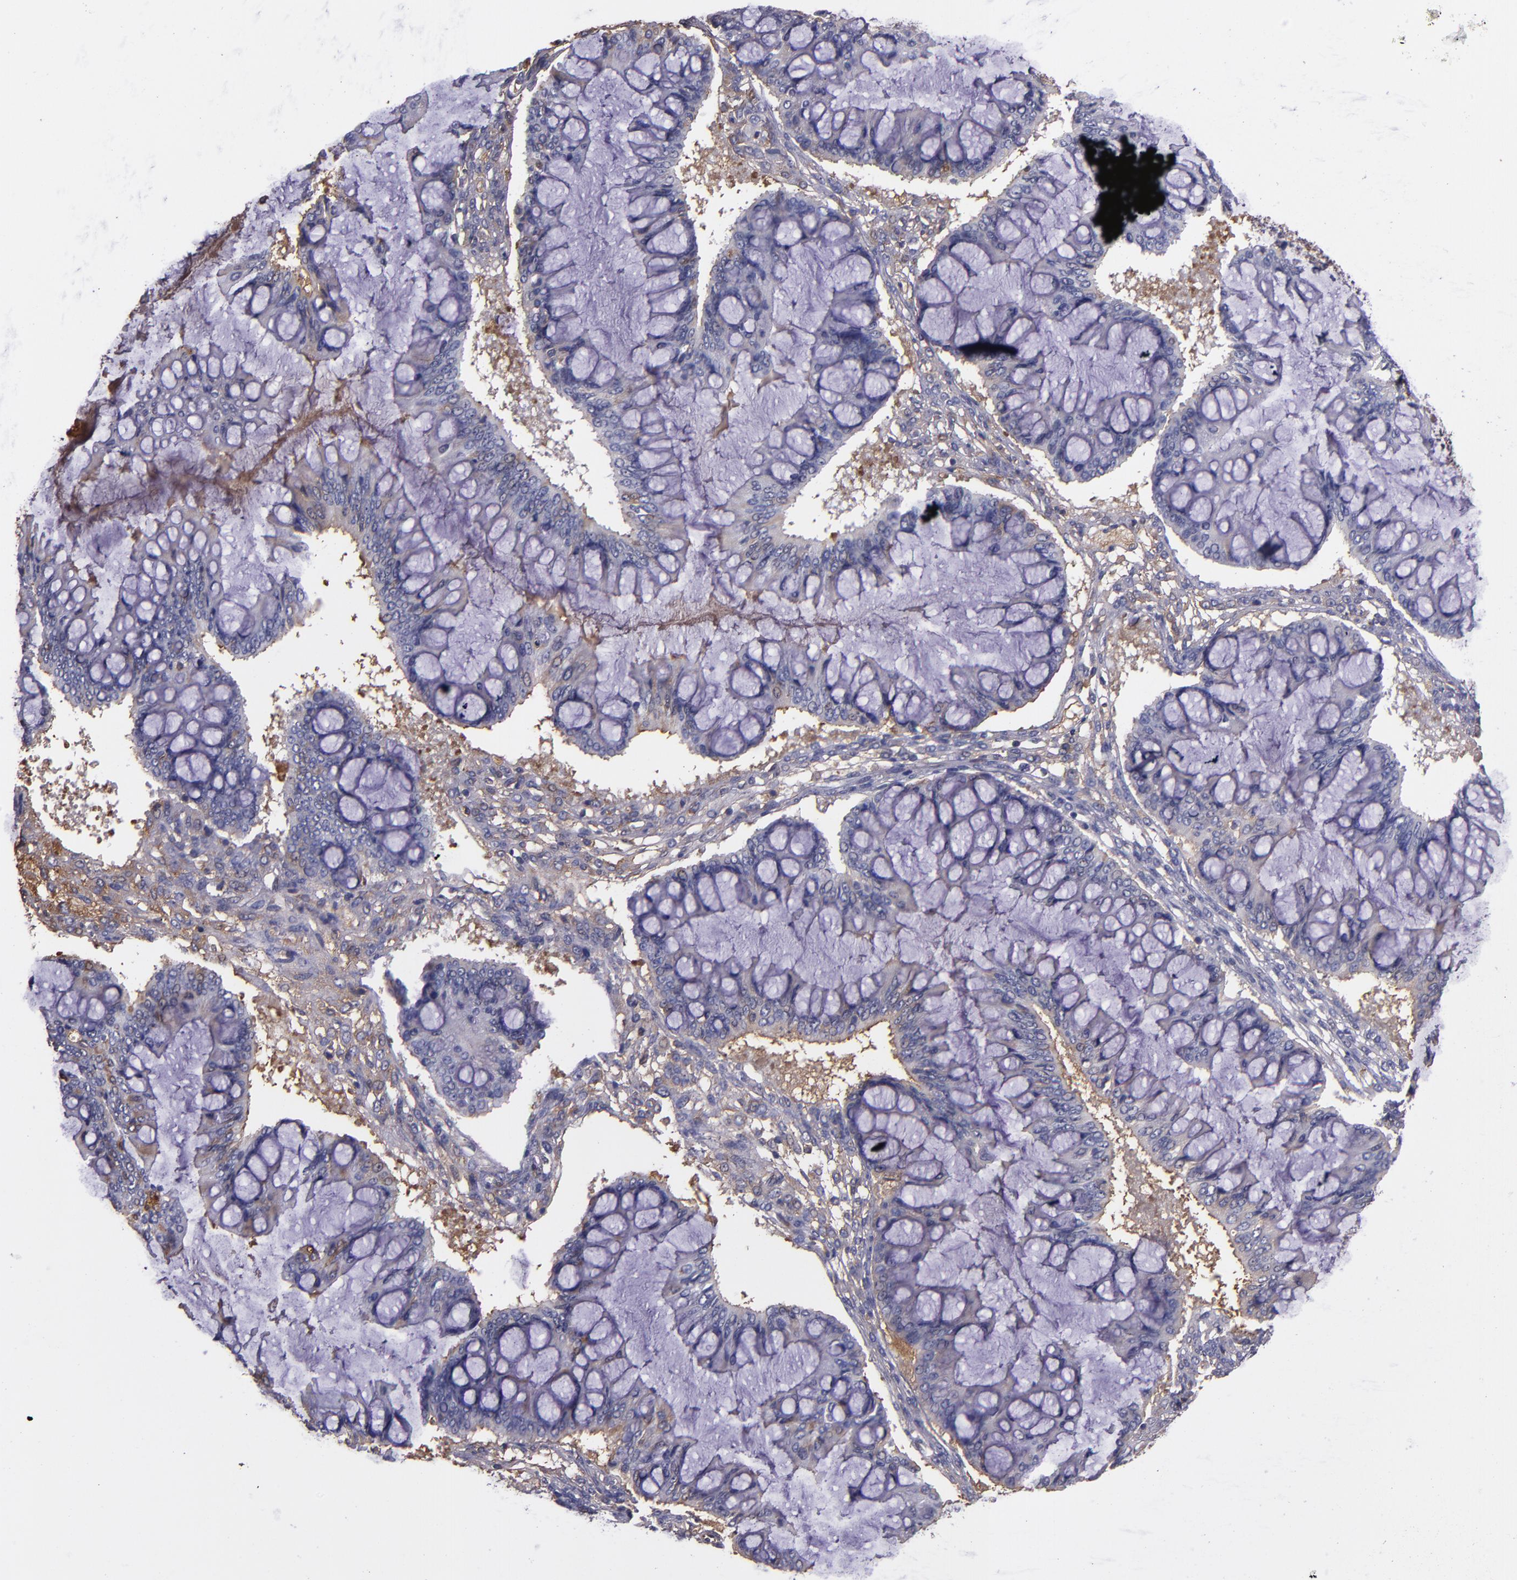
{"staining": {"intensity": "negative", "quantity": "none", "location": "none"}, "tissue": "ovarian cancer", "cell_type": "Tumor cells", "image_type": "cancer", "snomed": [{"axis": "morphology", "description": "Cystadenocarcinoma, mucinous, NOS"}, {"axis": "topography", "description": "Ovary"}], "caption": "Image shows no protein staining in tumor cells of mucinous cystadenocarcinoma (ovarian) tissue. The staining is performed using DAB (3,3'-diaminobenzidine) brown chromogen with nuclei counter-stained in using hematoxylin.", "gene": "A2M", "patient": {"sex": "female", "age": 73}}